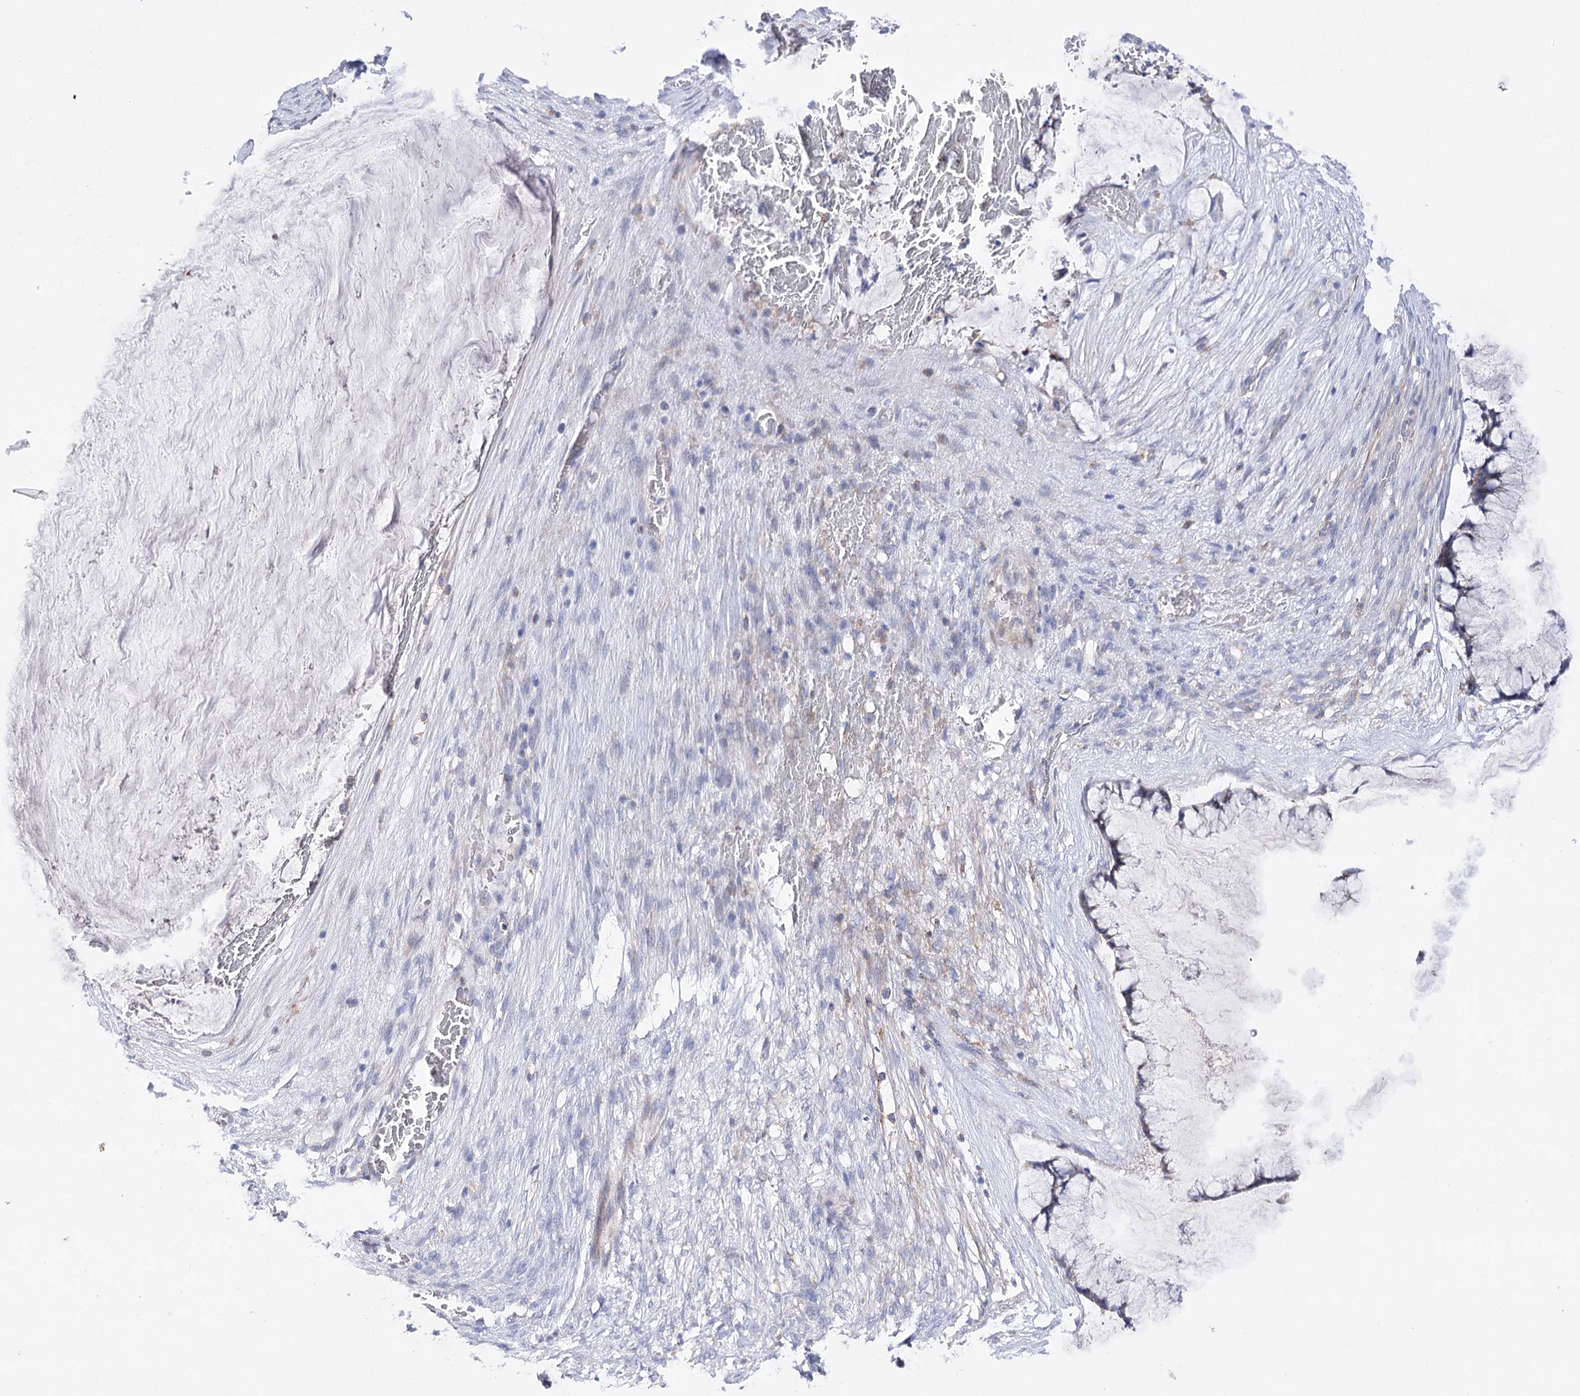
{"staining": {"intensity": "negative", "quantity": "none", "location": "none"}, "tissue": "ovarian cancer", "cell_type": "Tumor cells", "image_type": "cancer", "snomed": [{"axis": "morphology", "description": "Cystadenocarcinoma, mucinous, NOS"}, {"axis": "topography", "description": "Ovary"}], "caption": "High magnification brightfield microscopy of ovarian cancer stained with DAB (3,3'-diaminobenzidine) (brown) and counterstained with hematoxylin (blue): tumor cells show no significant staining.", "gene": "COX15", "patient": {"sex": "female", "age": 42}}